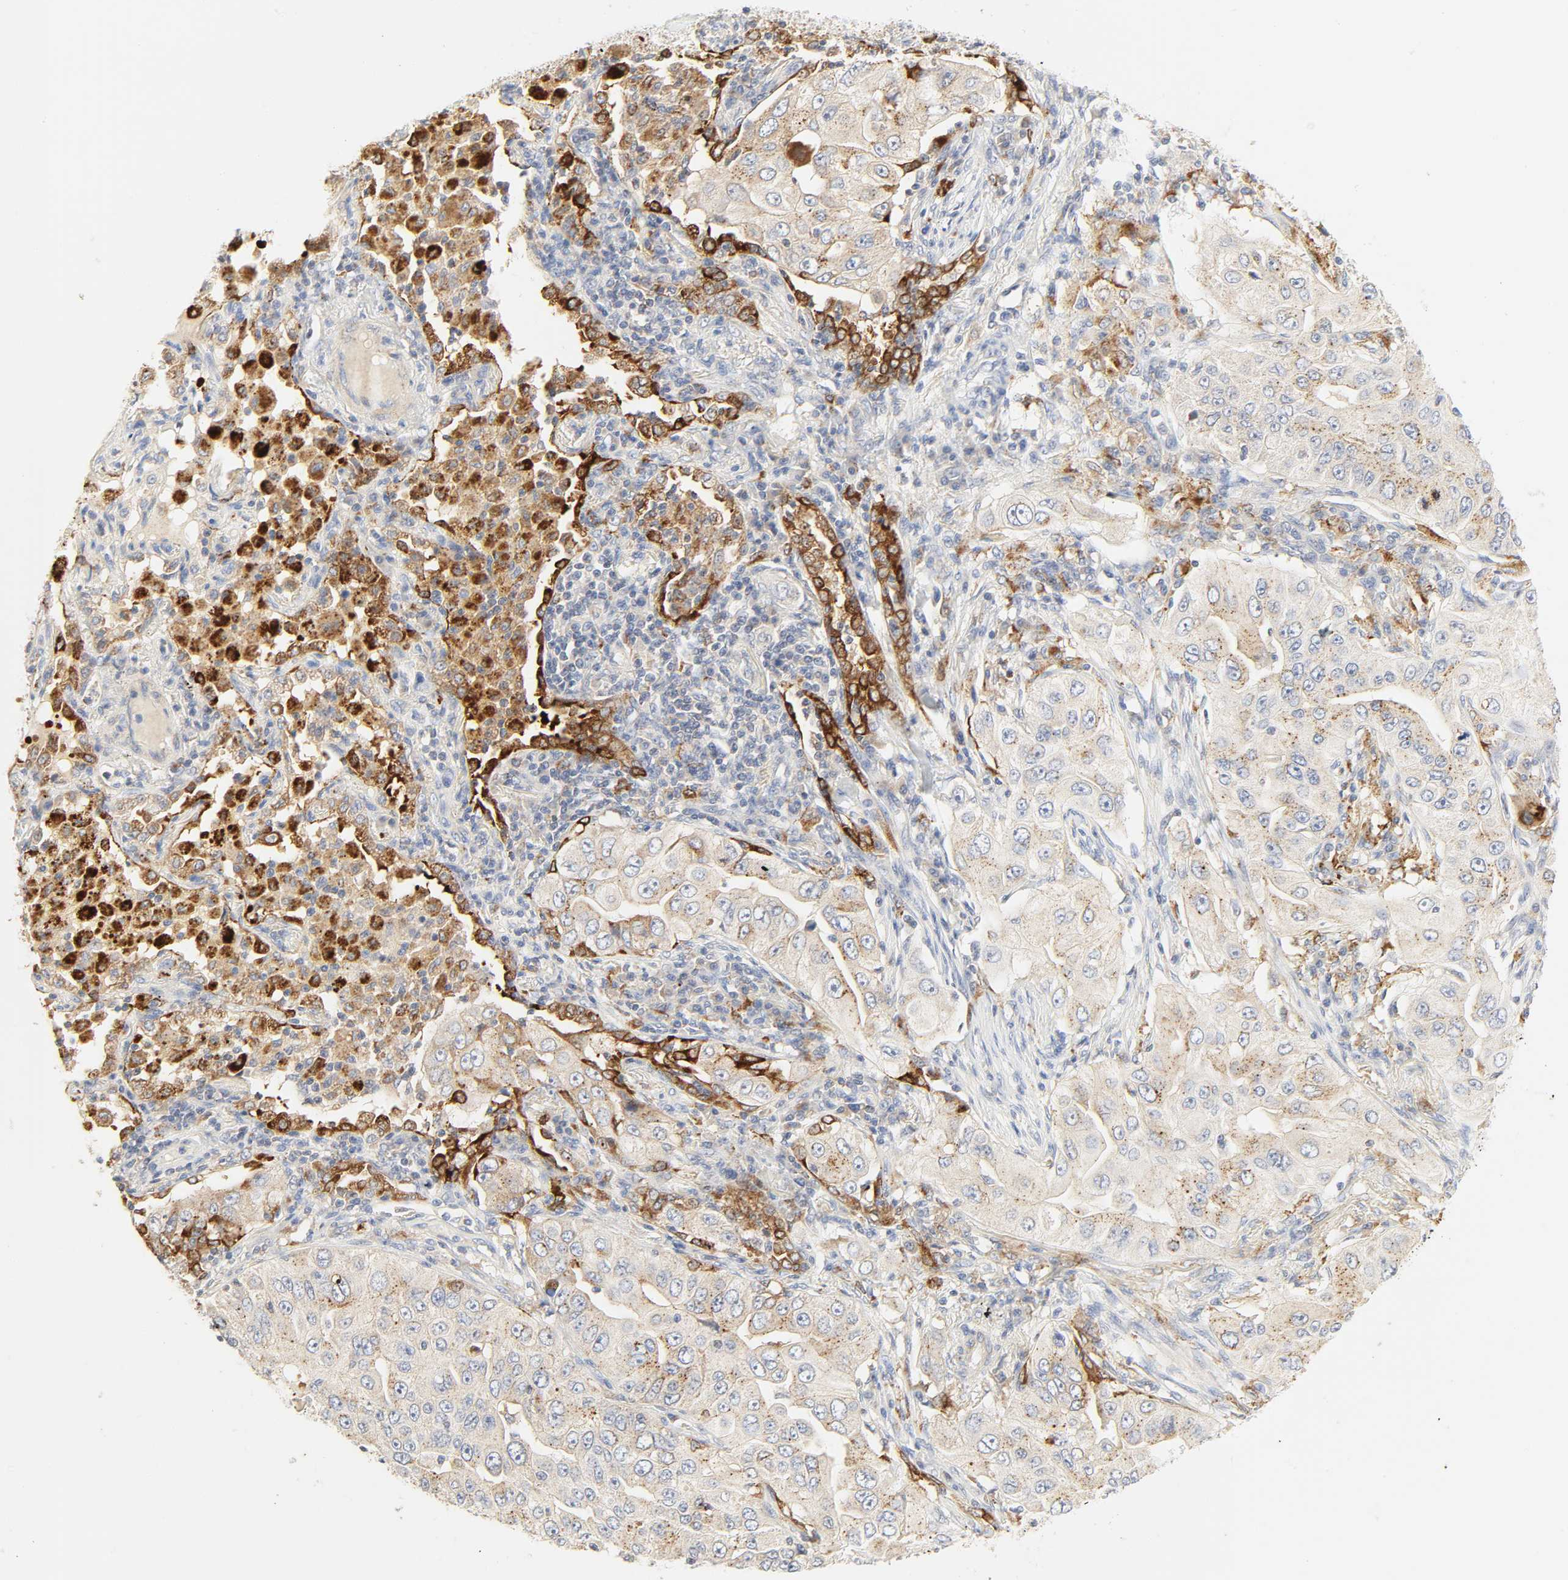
{"staining": {"intensity": "moderate", "quantity": "25%-75%", "location": "cytoplasmic/membranous"}, "tissue": "lung cancer", "cell_type": "Tumor cells", "image_type": "cancer", "snomed": [{"axis": "morphology", "description": "Adenocarcinoma, NOS"}, {"axis": "topography", "description": "Lung"}], "caption": "The immunohistochemical stain labels moderate cytoplasmic/membranous staining in tumor cells of lung cancer tissue.", "gene": "CAMK2A", "patient": {"sex": "male", "age": 84}}